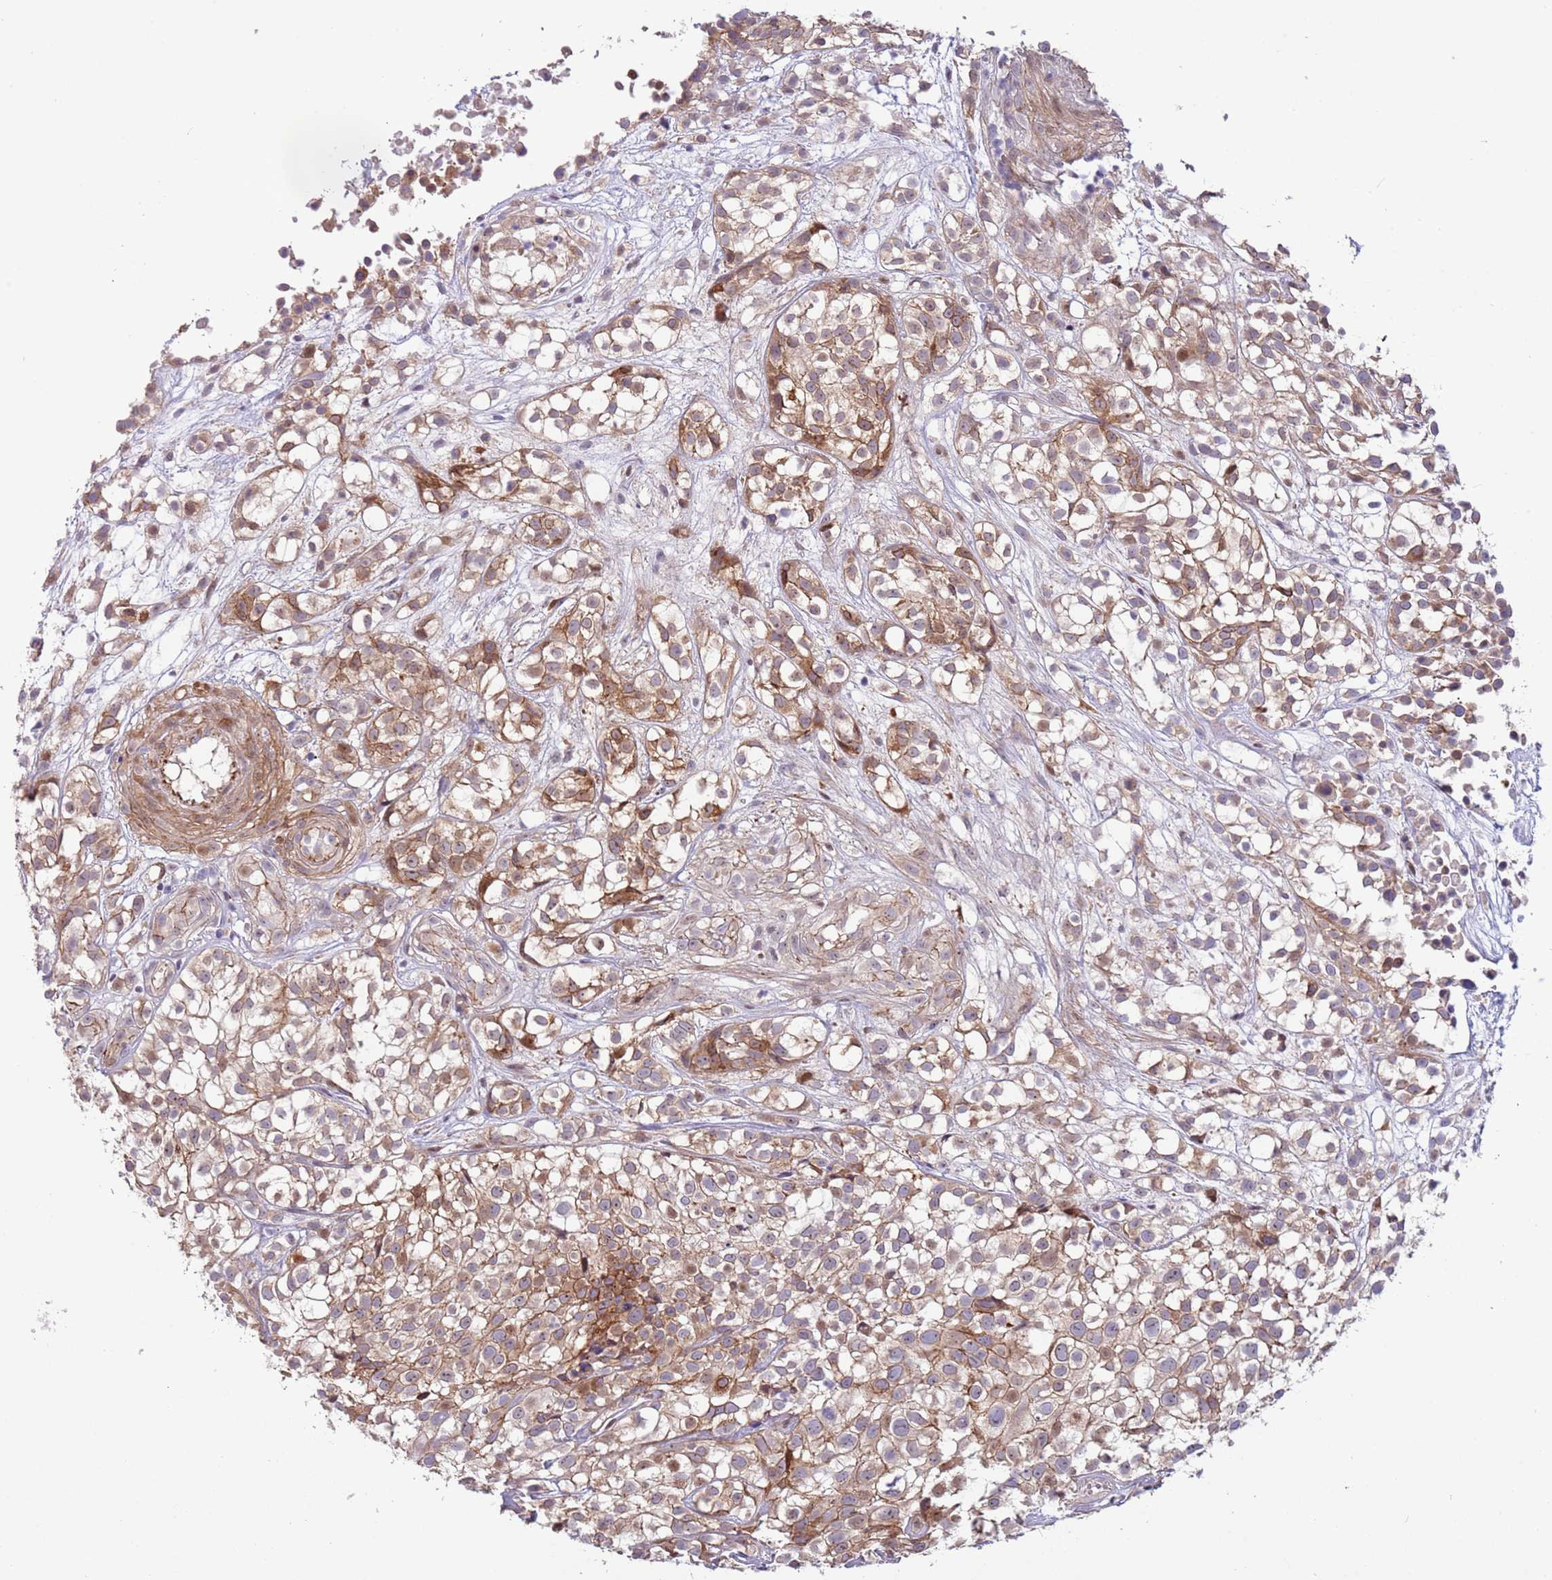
{"staining": {"intensity": "moderate", "quantity": ">75%", "location": "cytoplasmic/membranous"}, "tissue": "urothelial cancer", "cell_type": "Tumor cells", "image_type": "cancer", "snomed": [{"axis": "morphology", "description": "Urothelial carcinoma, High grade"}, {"axis": "topography", "description": "Urinary bladder"}], "caption": "High-power microscopy captured an immunohistochemistry histopathology image of urothelial cancer, revealing moderate cytoplasmic/membranous staining in about >75% of tumor cells. (DAB (3,3'-diaminobenzidine) IHC, brown staining for protein, blue staining for nuclei).", "gene": "ITGB6", "patient": {"sex": "male", "age": 56}}